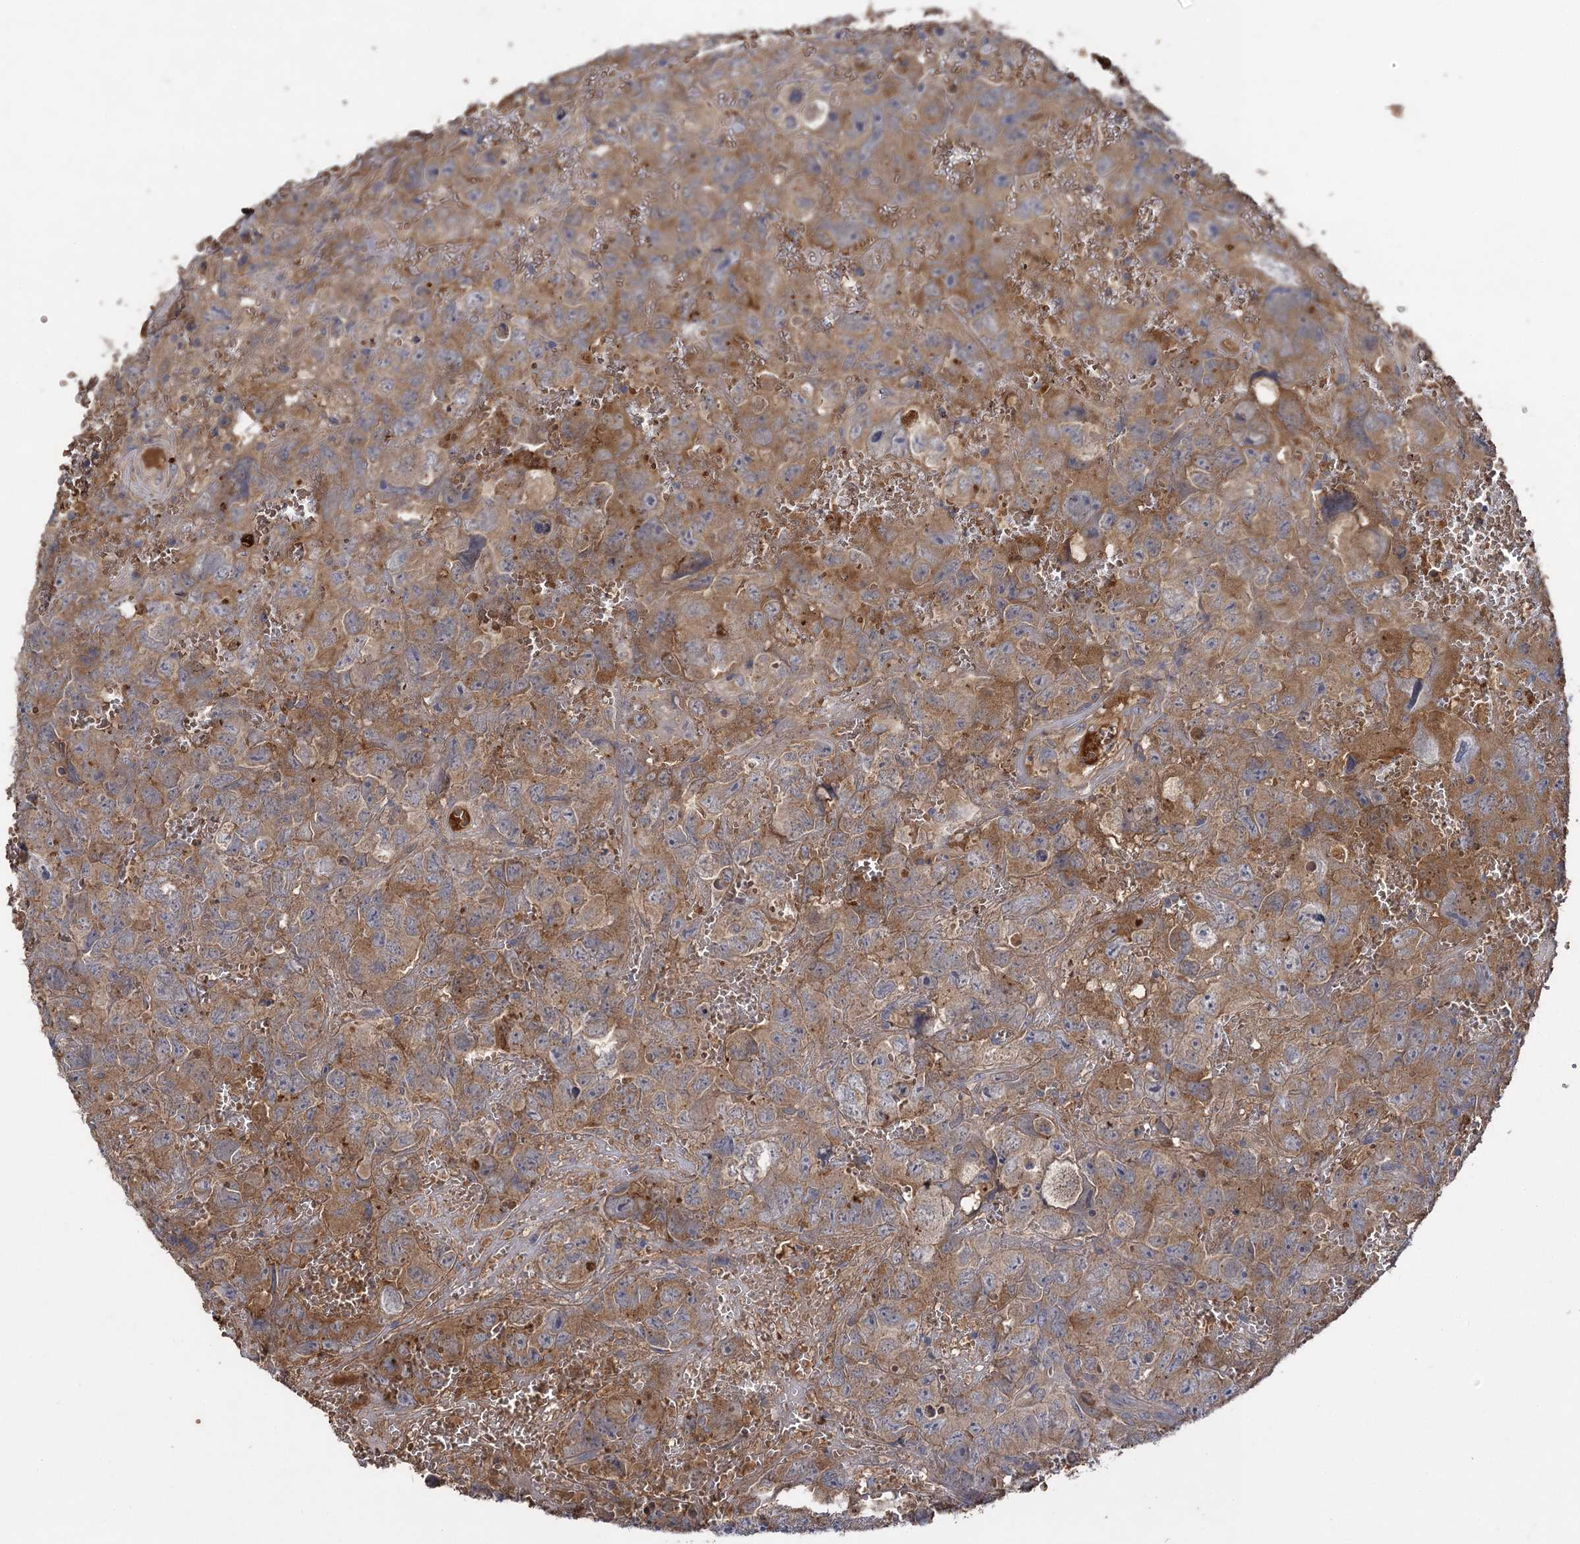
{"staining": {"intensity": "moderate", "quantity": ">75%", "location": "cytoplasmic/membranous"}, "tissue": "testis cancer", "cell_type": "Tumor cells", "image_type": "cancer", "snomed": [{"axis": "morphology", "description": "Carcinoma, Embryonal, NOS"}, {"axis": "topography", "description": "Testis"}], "caption": "The photomicrograph reveals immunohistochemical staining of testis cancer (embryonal carcinoma). There is moderate cytoplasmic/membranous positivity is identified in approximately >75% of tumor cells.", "gene": "USP50", "patient": {"sex": "male", "age": 45}}